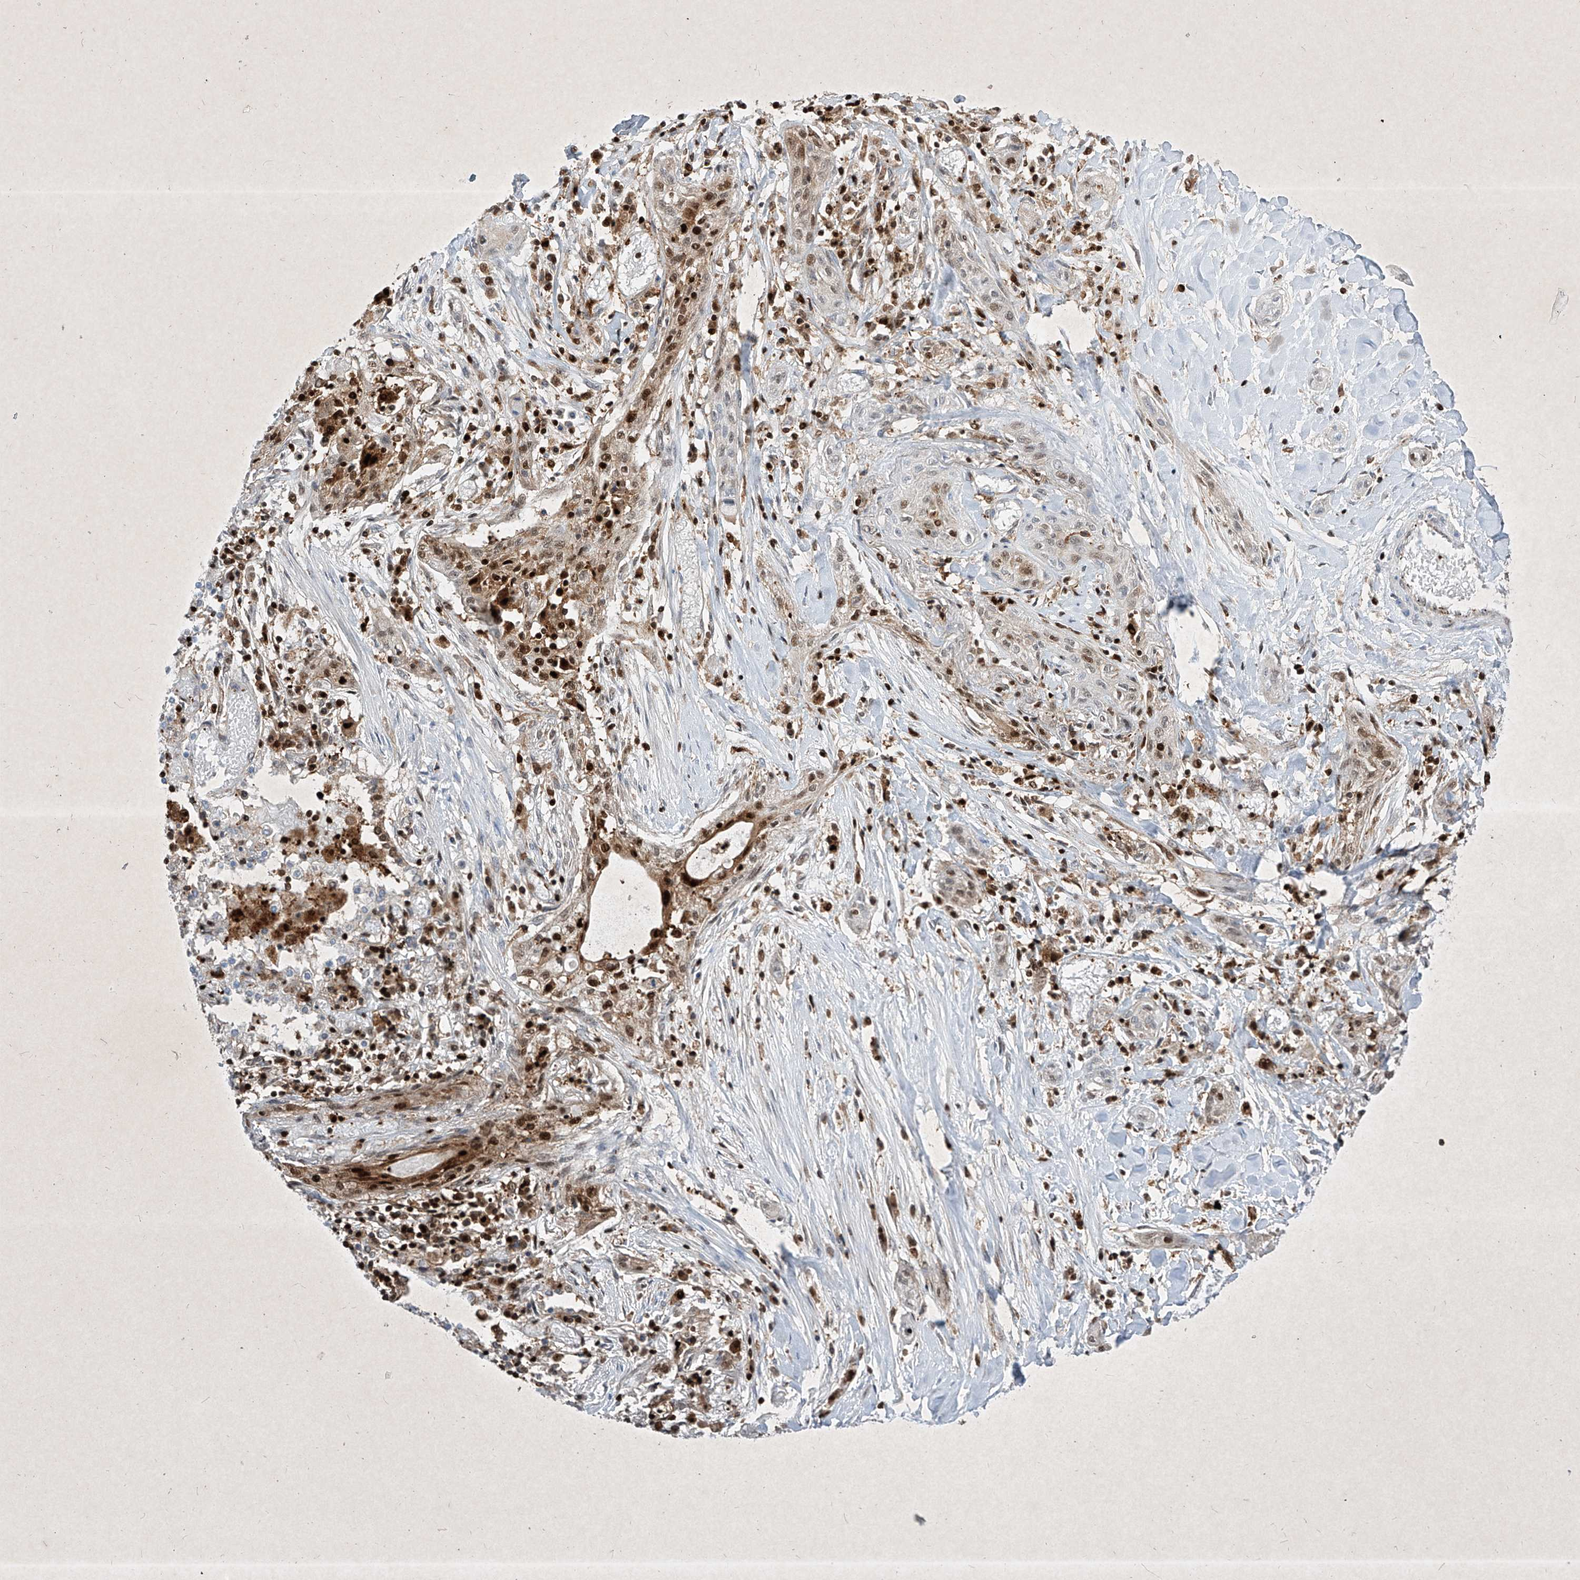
{"staining": {"intensity": "moderate", "quantity": "<25%", "location": "nuclear"}, "tissue": "lung cancer", "cell_type": "Tumor cells", "image_type": "cancer", "snomed": [{"axis": "morphology", "description": "Squamous cell carcinoma, NOS"}, {"axis": "topography", "description": "Lung"}], "caption": "Immunohistochemistry (IHC) staining of lung squamous cell carcinoma, which displays low levels of moderate nuclear expression in approximately <25% of tumor cells indicating moderate nuclear protein positivity. The staining was performed using DAB (3,3'-diaminobenzidine) (brown) for protein detection and nuclei were counterstained in hematoxylin (blue).", "gene": "PSMB10", "patient": {"sex": "female", "age": 47}}